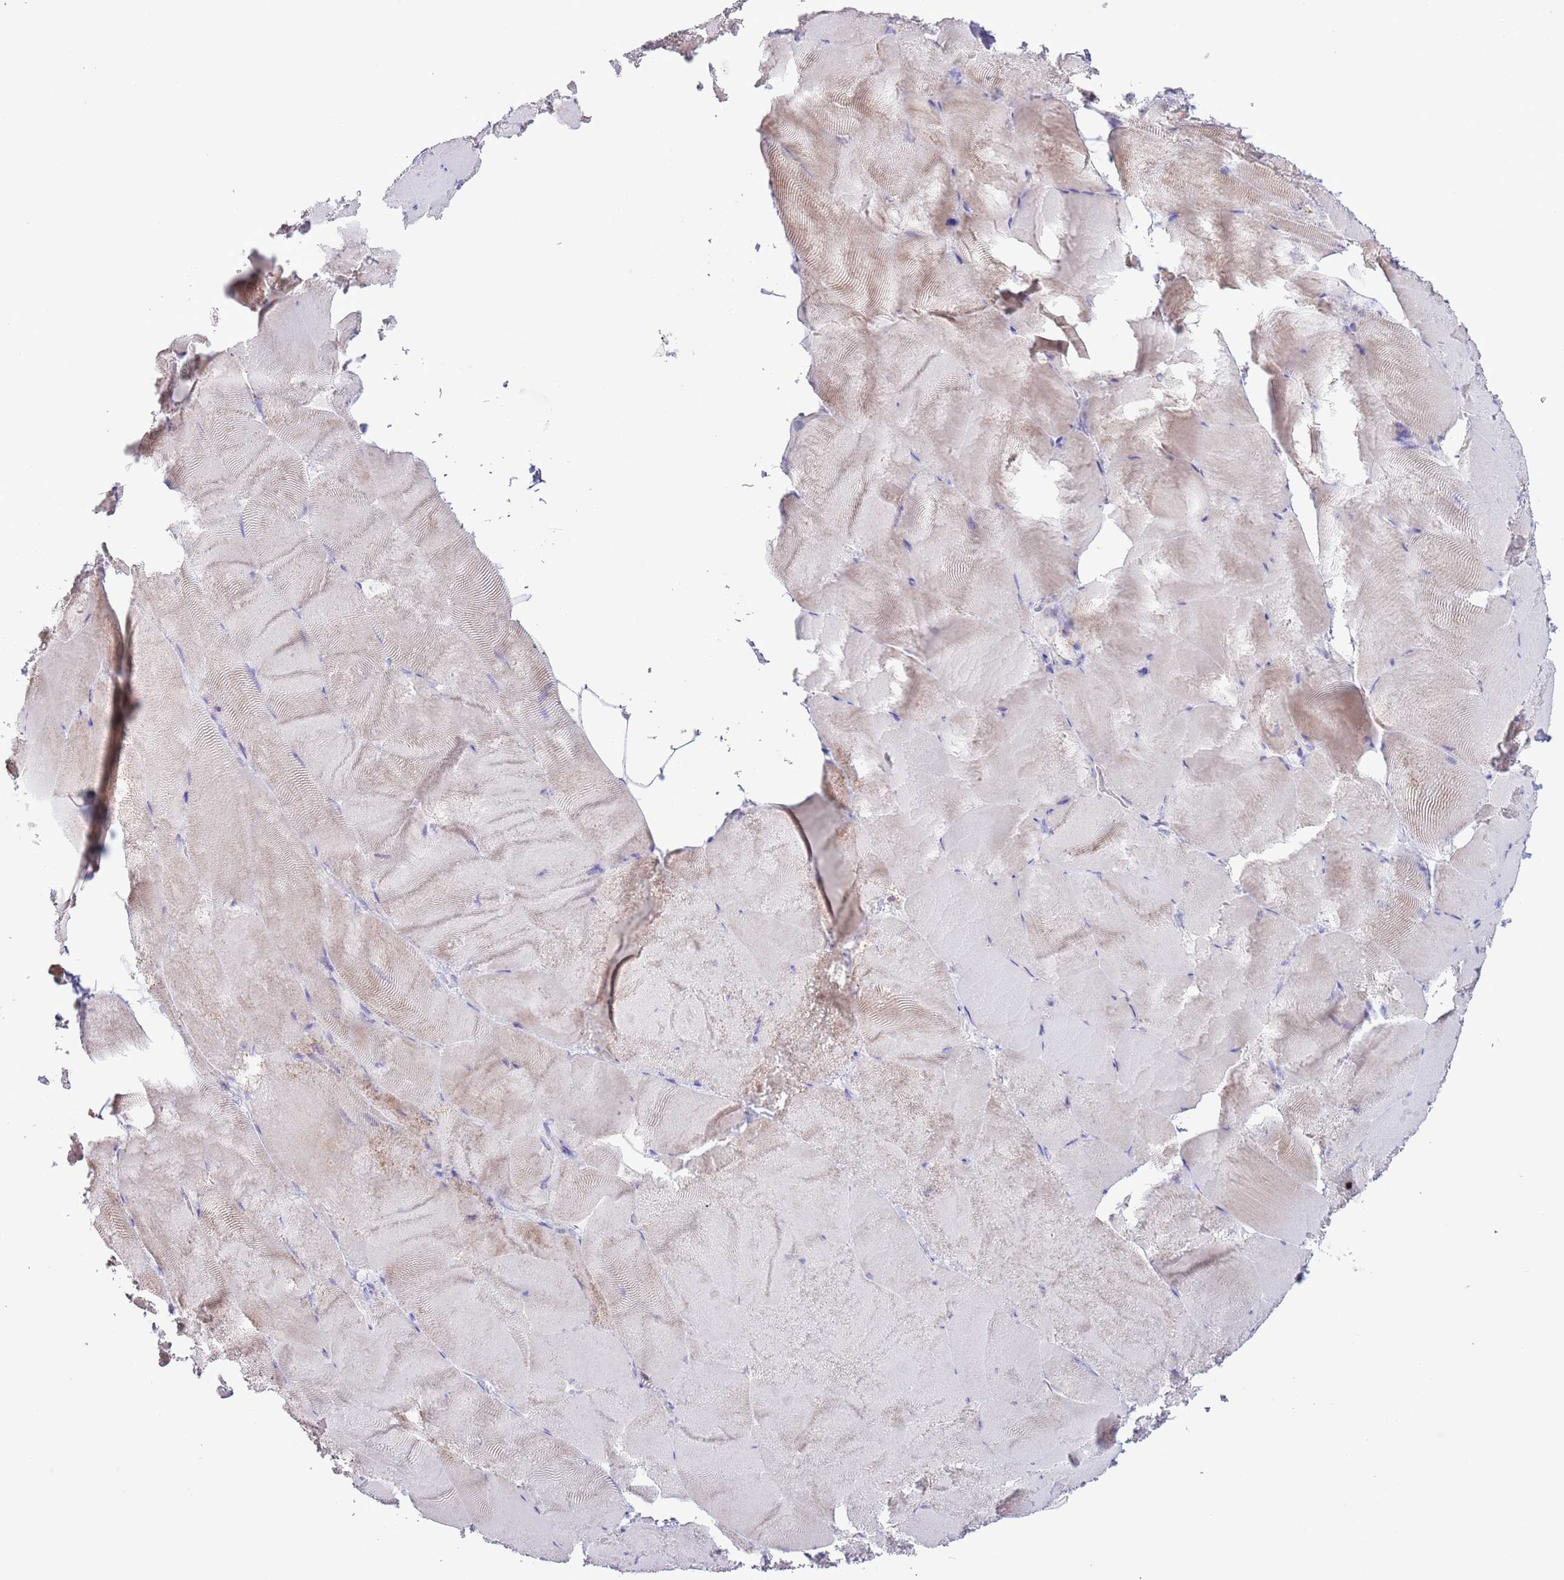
{"staining": {"intensity": "weak", "quantity": "25%-75%", "location": "cytoplasmic/membranous"}, "tissue": "skeletal muscle", "cell_type": "Myocytes", "image_type": "normal", "snomed": [{"axis": "morphology", "description": "Normal tissue, NOS"}, {"axis": "topography", "description": "Skeletal muscle"}], "caption": "Protein expression analysis of normal human skeletal muscle reveals weak cytoplasmic/membranous expression in about 25%-75% of myocytes. The staining was performed using DAB, with brown indicating positive protein expression. Nuclei are stained blue with hematoxylin.", "gene": "ATP6V1B1", "patient": {"sex": "female", "age": 64}}